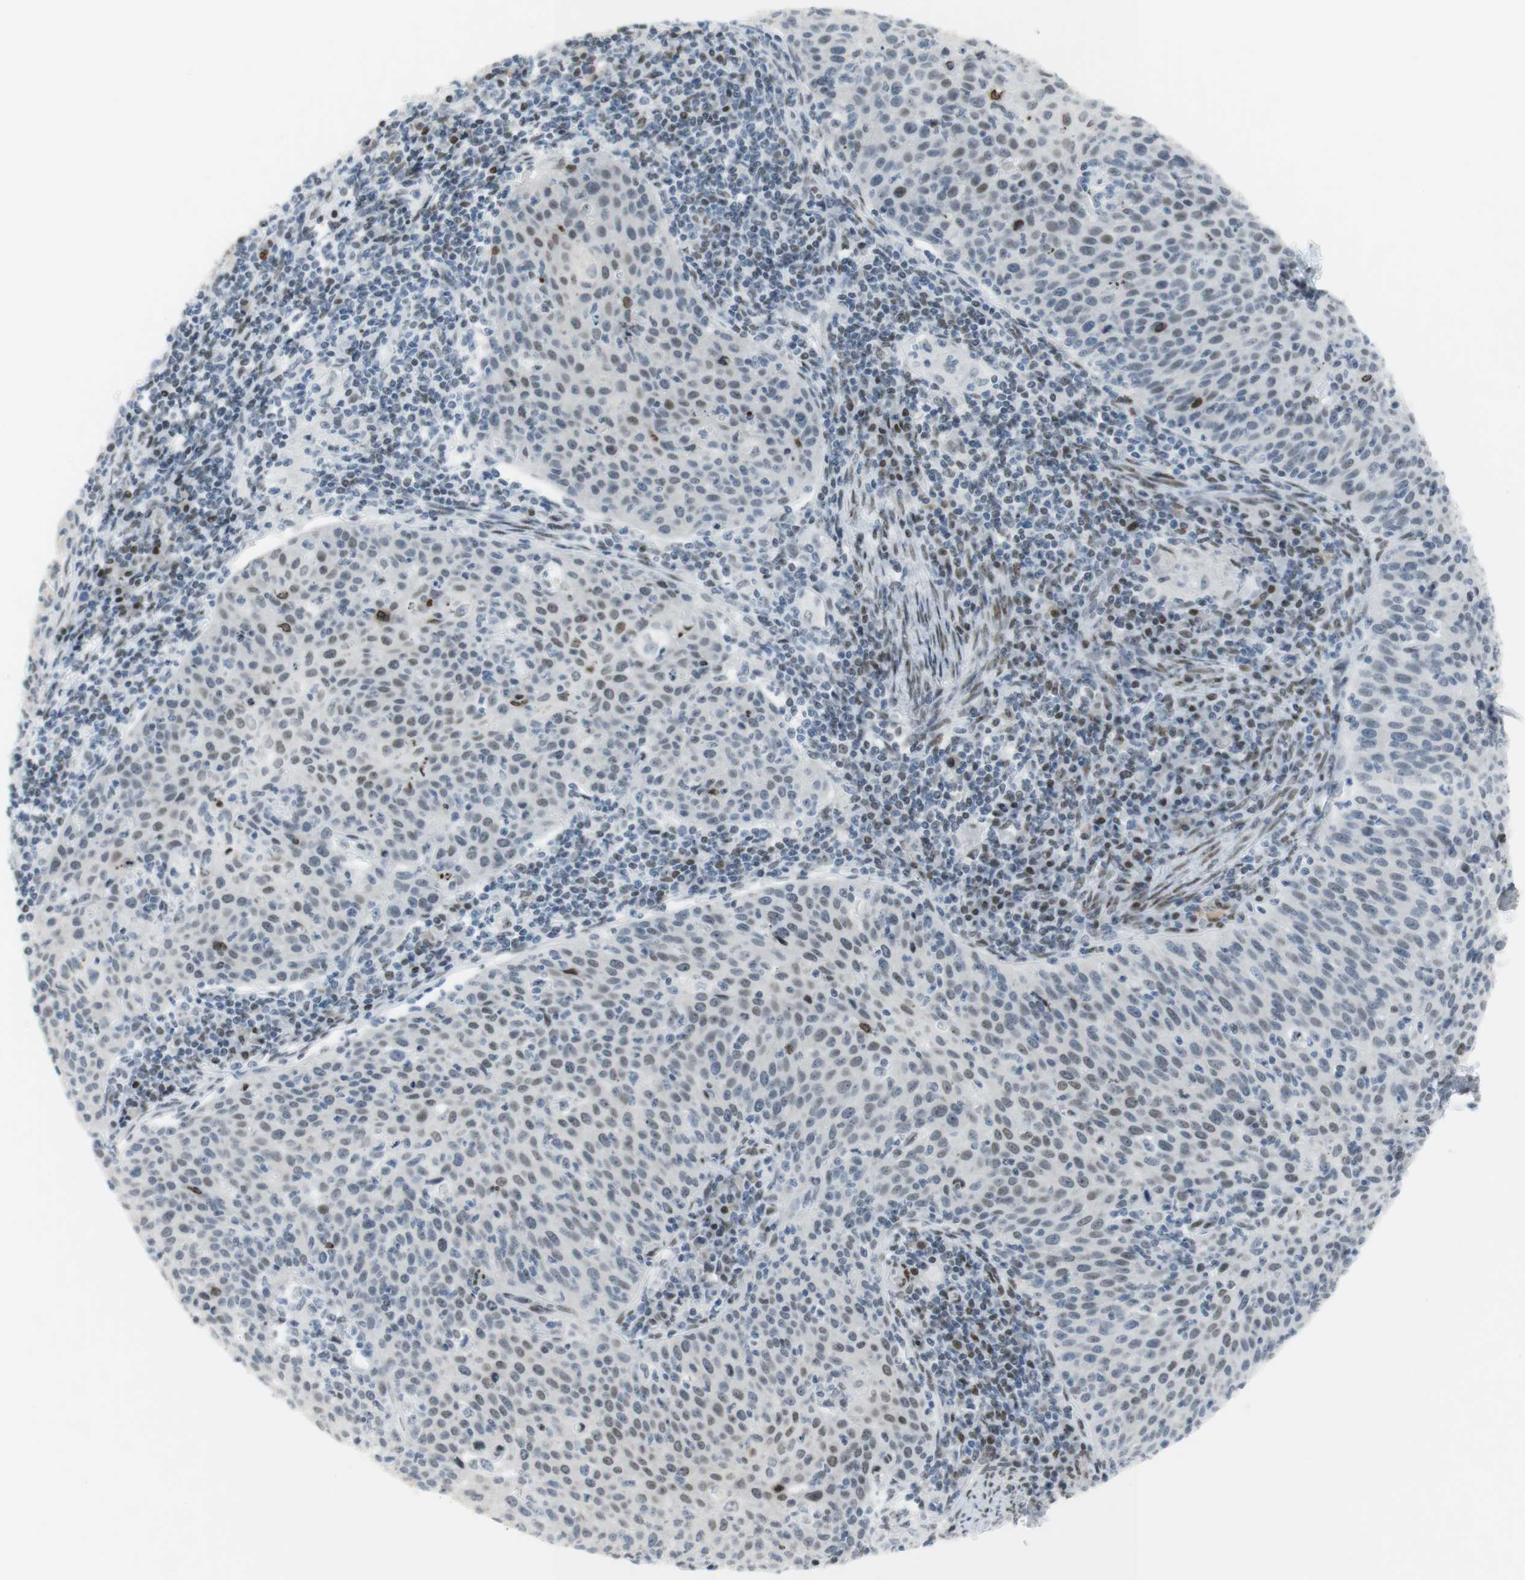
{"staining": {"intensity": "weak", "quantity": "<25%", "location": "nuclear"}, "tissue": "cervical cancer", "cell_type": "Tumor cells", "image_type": "cancer", "snomed": [{"axis": "morphology", "description": "Squamous cell carcinoma, NOS"}, {"axis": "topography", "description": "Cervix"}], "caption": "This is a image of immunohistochemistry (IHC) staining of cervical cancer, which shows no staining in tumor cells. Brightfield microscopy of immunohistochemistry (IHC) stained with DAB (3,3'-diaminobenzidine) (brown) and hematoxylin (blue), captured at high magnification.", "gene": "BMI1", "patient": {"sex": "female", "age": 38}}